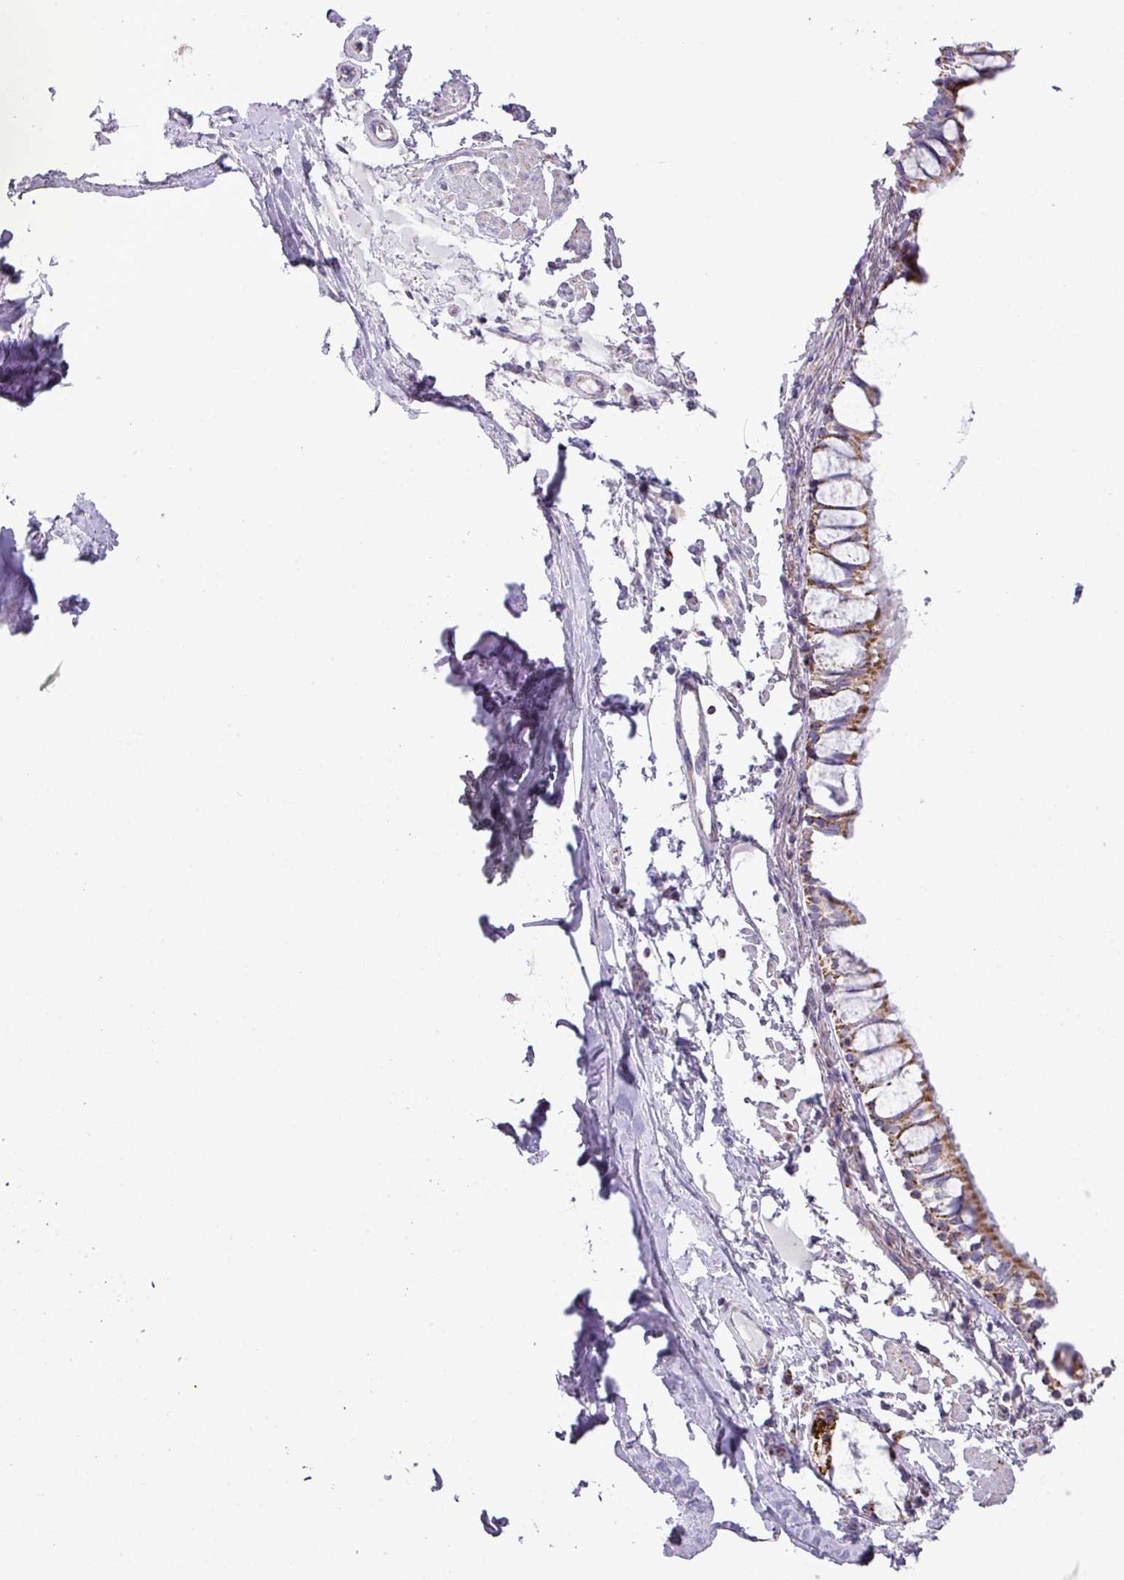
{"staining": {"intensity": "strong", "quantity": ">75%", "location": "cytoplasmic/membranous"}, "tissue": "bronchus", "cell_type": "Respiratory epithelial cells", "image_type": "normal", "snomed": [{"axis": "morphology", "description": "Normal tissue, NOS"}, {"axis": "topography", "description": "Bronchus"}], "caption": "This image shows IHC staining of unremarkable bronchus, with high strong cytoplasmic/membranous positivity in about >75% of respiratory epithelial cells.", "gene": "ZNF81", "patient": {"sex": "male", "age": 70}}